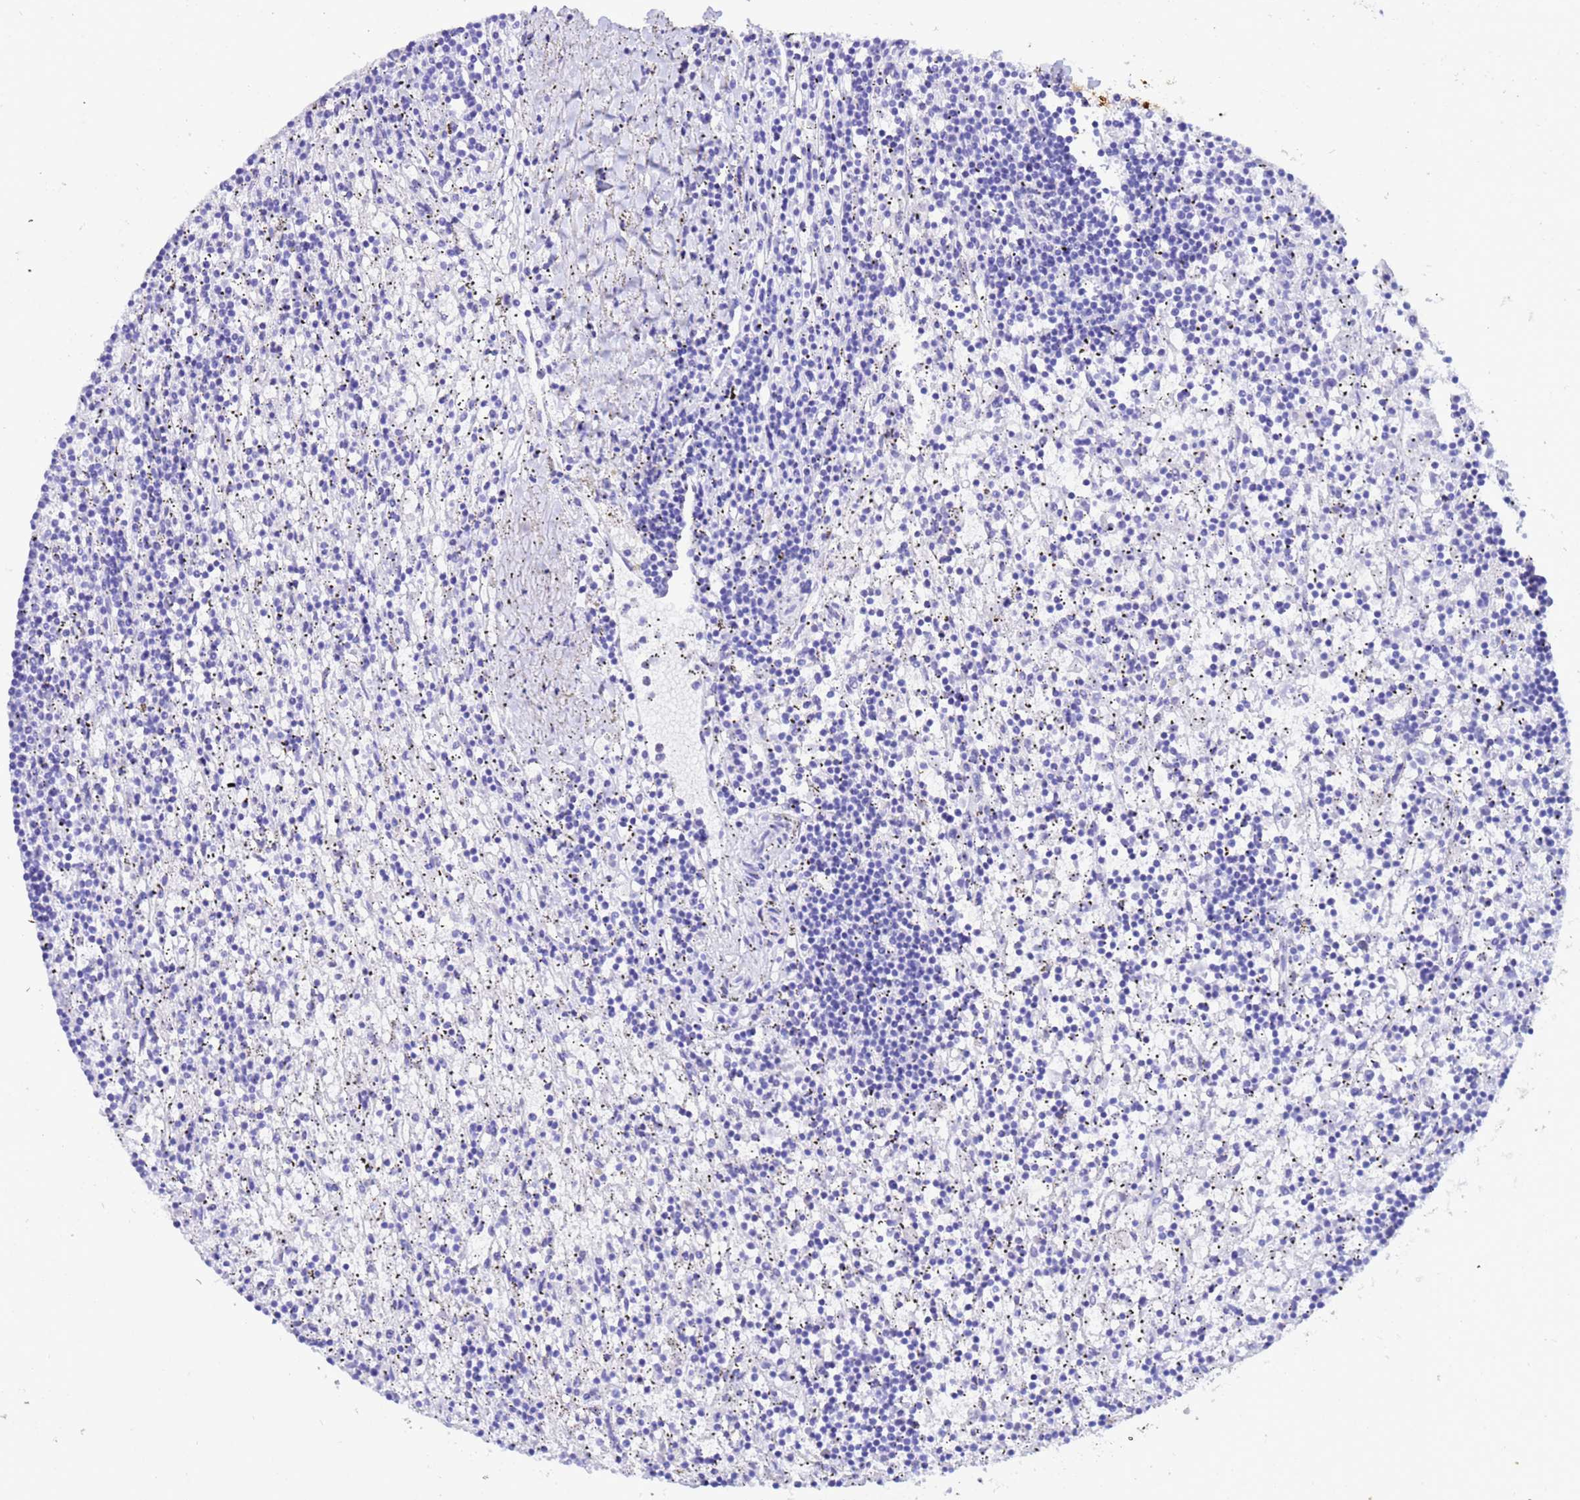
{"staining": {"intensity": "negative", "quantity": "none", "location": "none"}, "tissue": "lymphoma", "cell_type": "Tumor cells", "image_type": "cancer", "snomed": [{"axis": "morphology", "description": "Malignant lymphoma, non-Hodgkin's type, Low grade"}, {"axis": "topography", "description": "Spleen"}], "caption": "Malignant lymphoma, non-Hodgkin's type (low-grade) was stained to show a protein in brown. There is no significant staining in tumor cells.", "gene": "AKR1C2", "patient": {"sex": "male", "age": 76}}